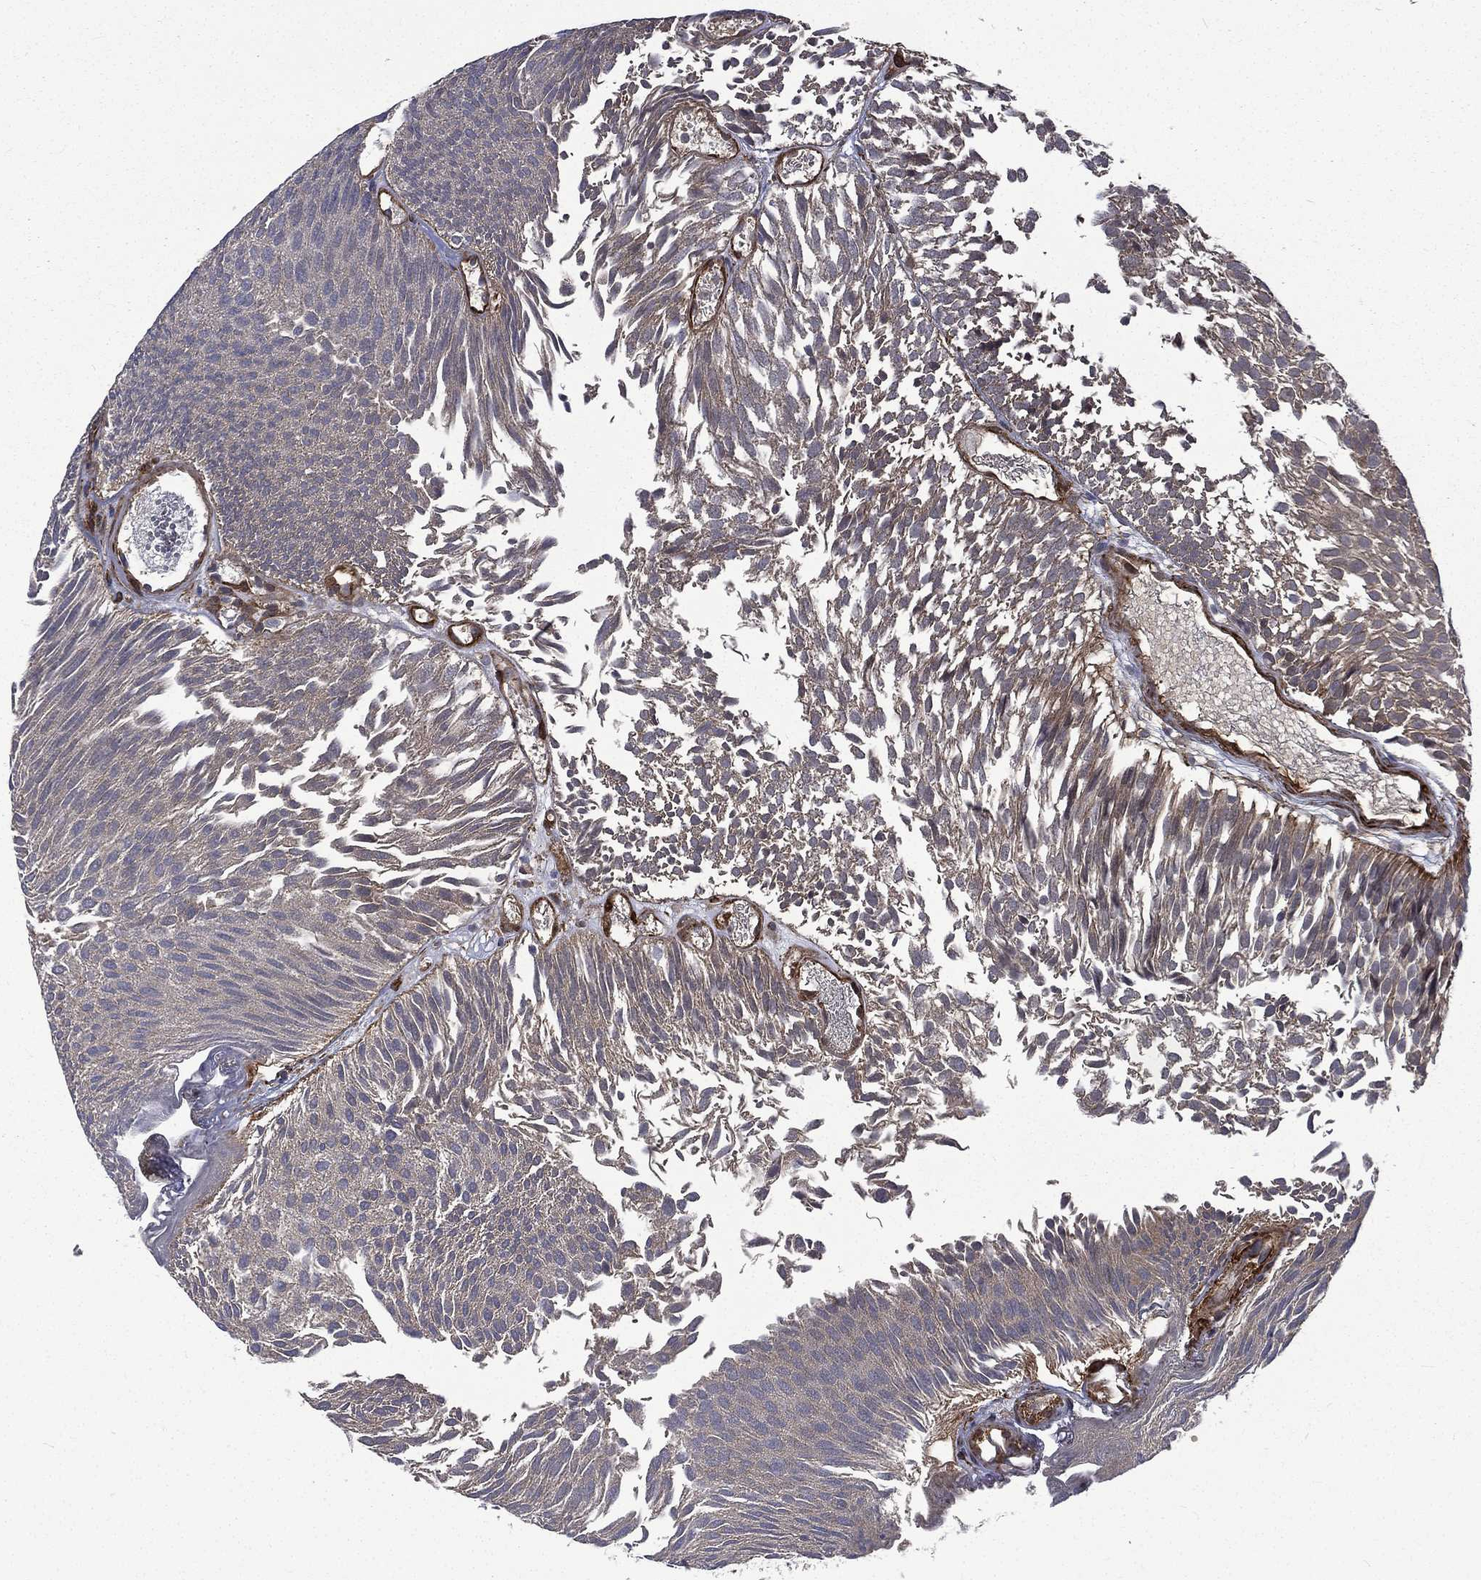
{"staining": {"intensity": "weak", "quantity": "<25%", "location": "cytoplasmic/membranous"}, "tissue": "urothelial cancer", "cell_type": "Tumor cells", "image_type": "cancer", "snomed": [{"axis": "morphology", "description": "Urothelial carcinoma, Low grade"}, {"axis": "topography", "description": "Urinary bladder"}], "caption": "IHC micrograph of urothelial cancer stained for a protein (brown), which reveals no expression in tumor cells.", "gene": "PPFIBP1", "patient": {"sex": "male", "age": 52}}